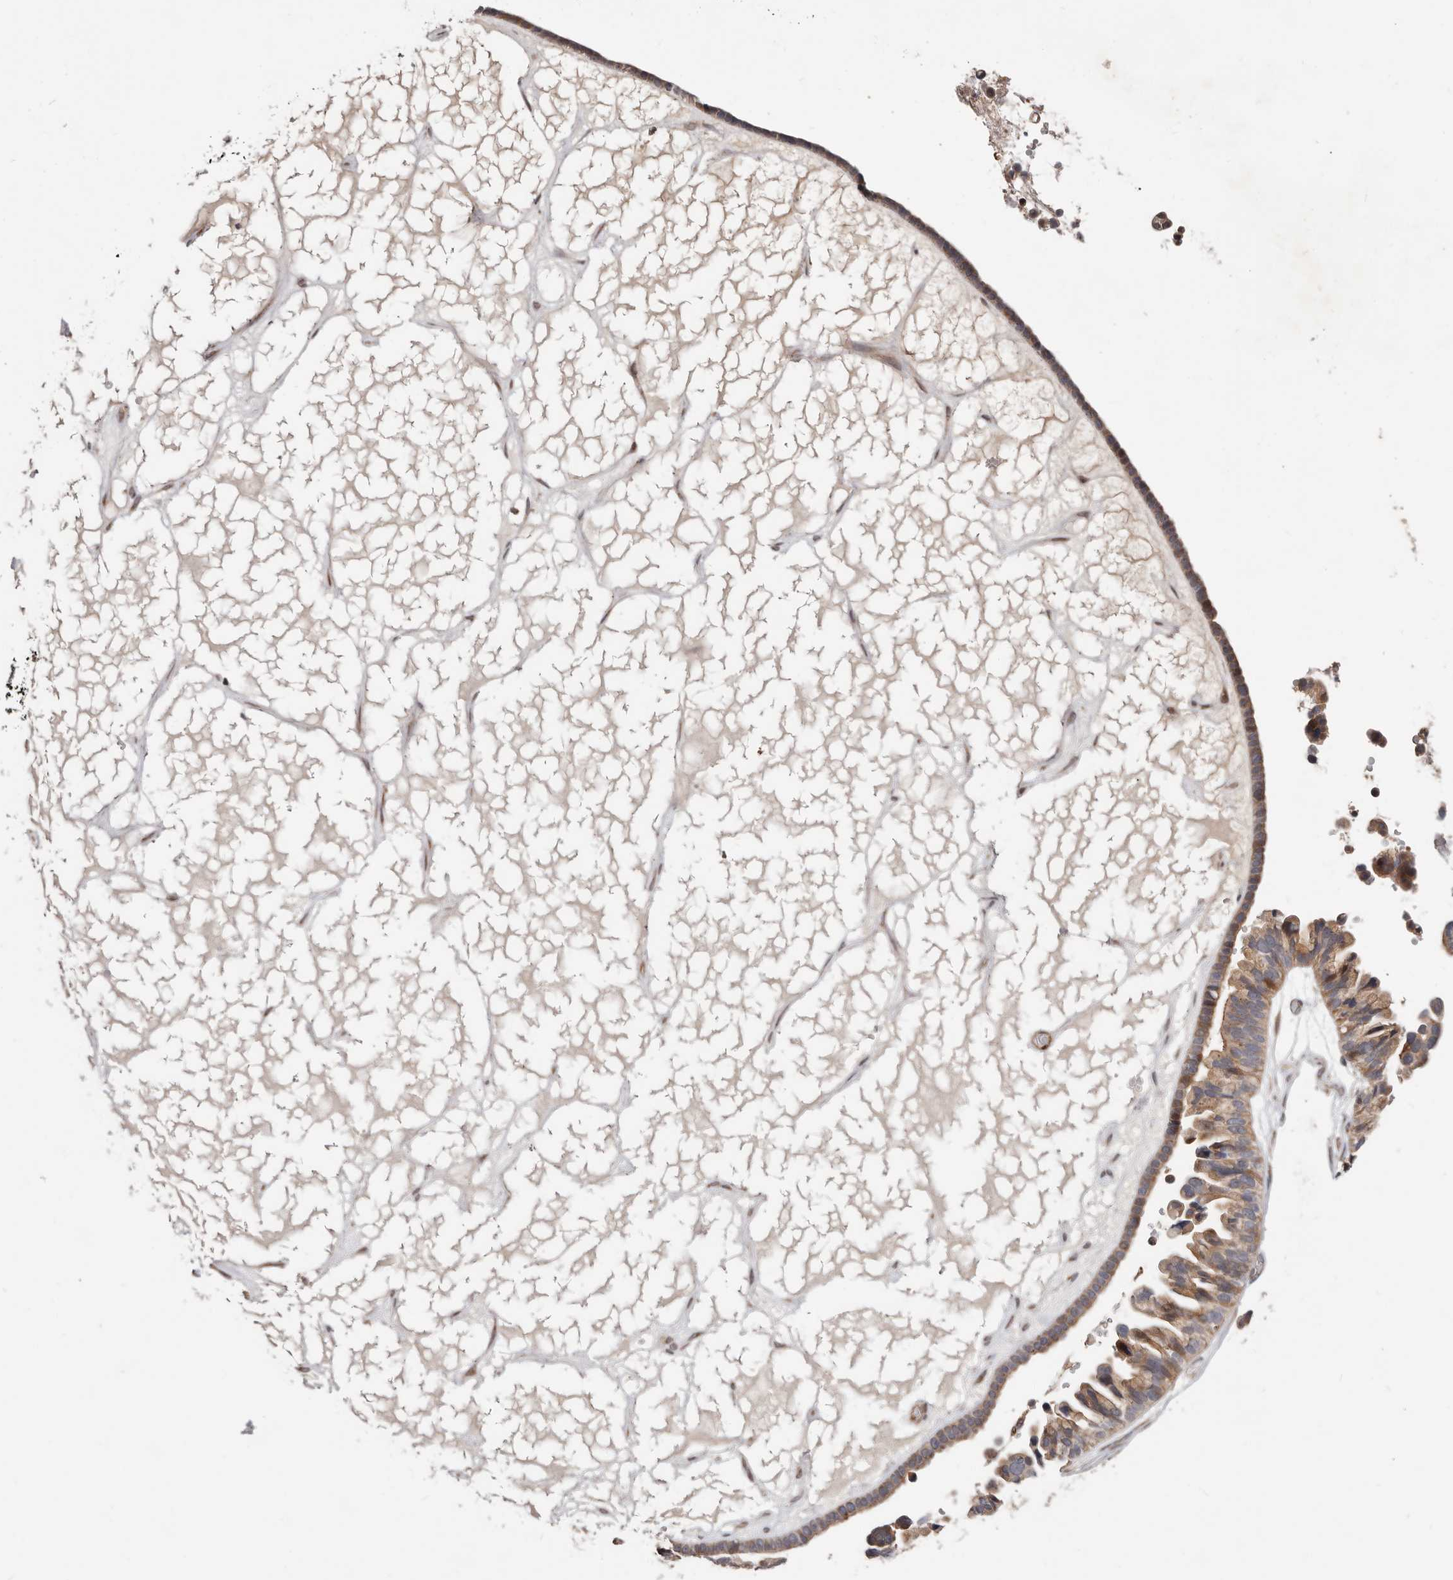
{"staining": {"intensity": "moderate", "quantity": ">75%", "location": "cytoplasmic/membranous"}, "tissue": "ovarian cancer", "cell_type": "Tumor cells", "image_type": "cancer", "snomed": [{"axis": "morphology", "description": "Cystadenocarcinoma, serous, NOS"}, {"axis": "topography", "description": "Ovary"}], "caption": "High-power microscopy captured an immunohistochemistry (IHC) micrograph of ovarian serous cystadenocarcinoma, revealing moderate cytoplasmic/membranous expression in about >75% of tumor cells.", "gene": "USP33", "patient": {"sex": "female", "age": 56}}